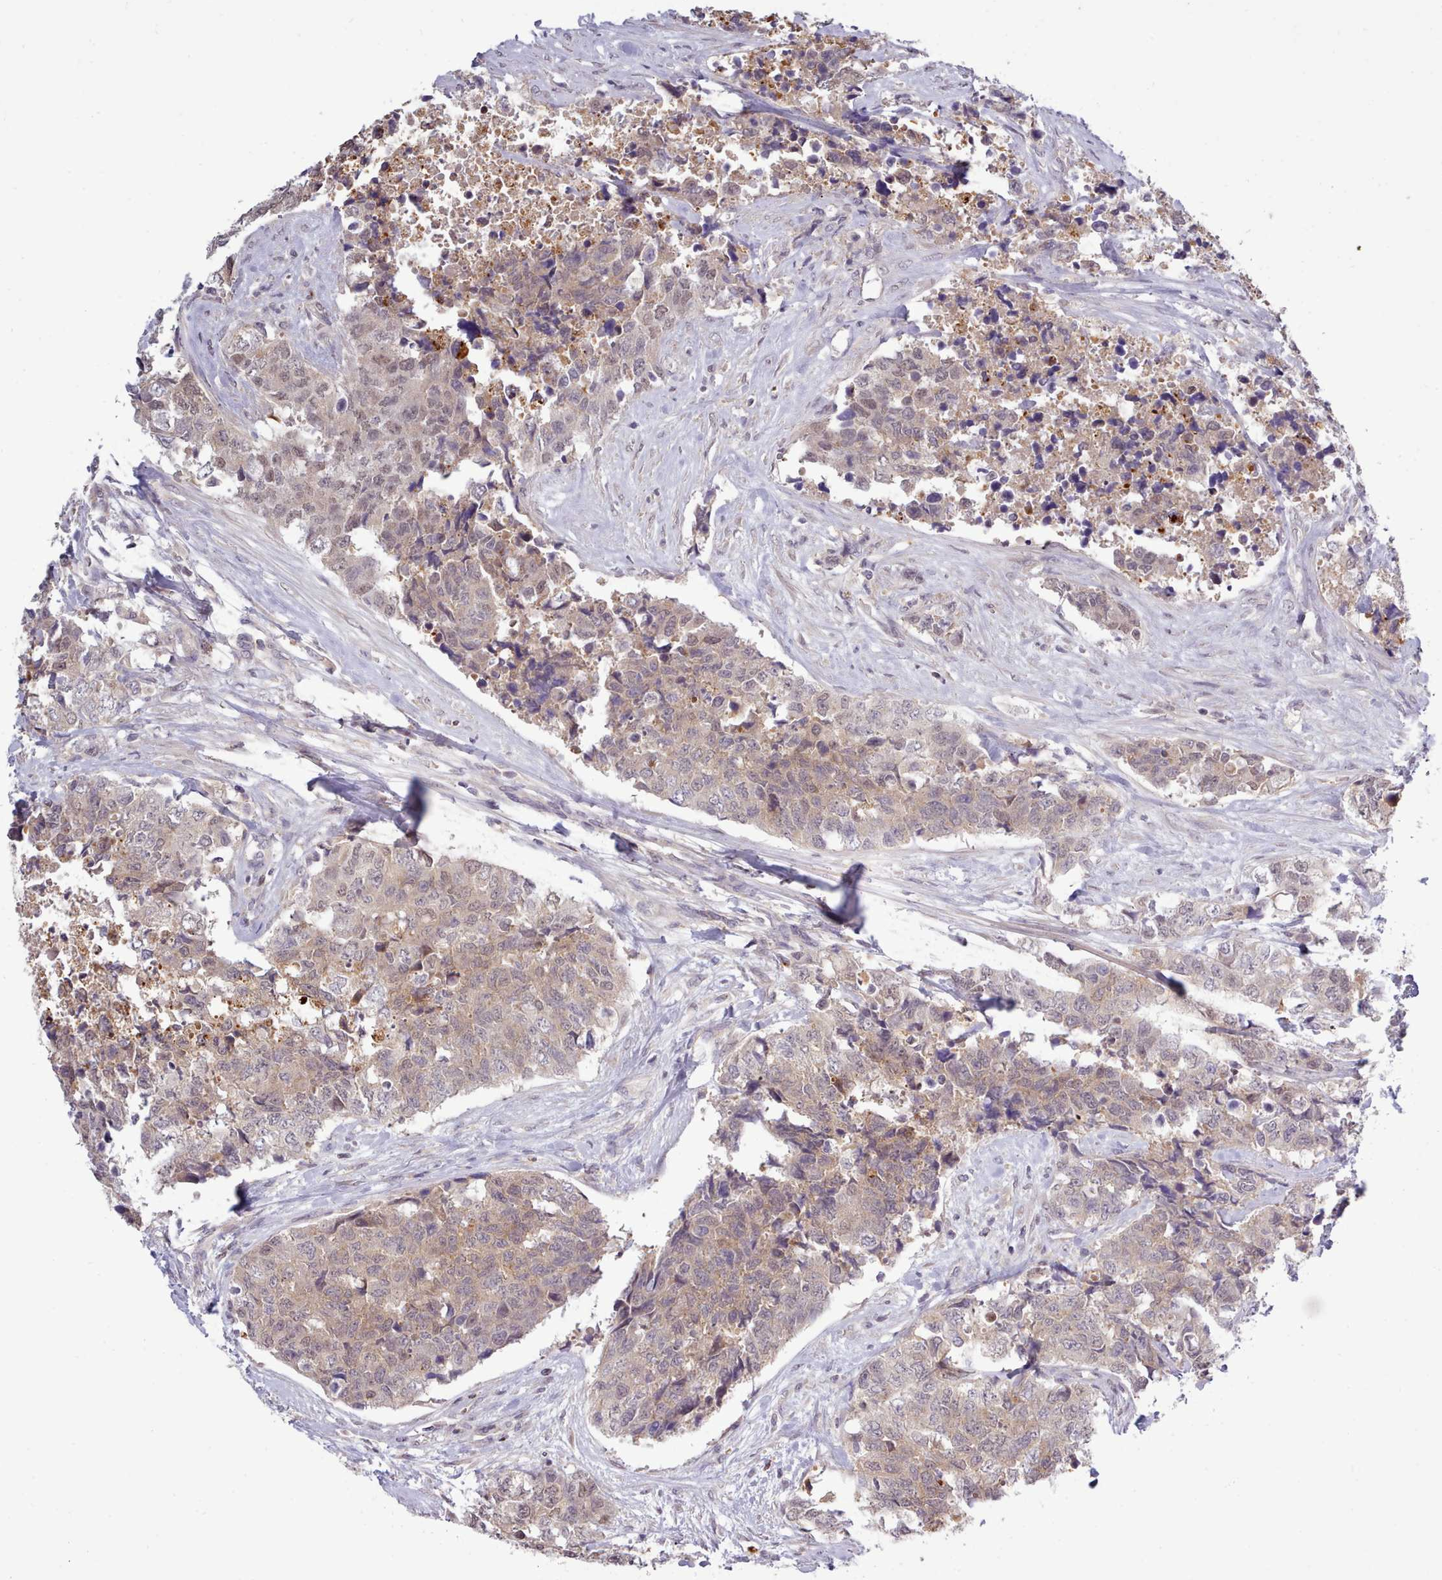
{"staining": {"intensity": "weak", "quantity": "25%-75%", "location": "cytoplasmic/membranous,nuclear"}, "tissue": "urothelial cancer", "cell_type": "Tumor cells", "image_type": "cancer", "snomed": [{"axis": "morphology", "description": "Urothelial carcinoma, High grade"}, {"axis": "topography", "description": "Urinary bladder"}], "caption": "Immunohistochemical staining of human urothelial cancer displays low levels of weak cytoplasmic/membranous and nuclear protein positivity in approximately 25%-75% of tumor cells. The protein of interest is stained brown, and the nuclei are stained in blue (DAB (3,3'-diaminobenzidine) IHC with brightfield microscopy, high magnification).", "gene": "ARL17A", "patient": {"sex": "female", "age": 78}}